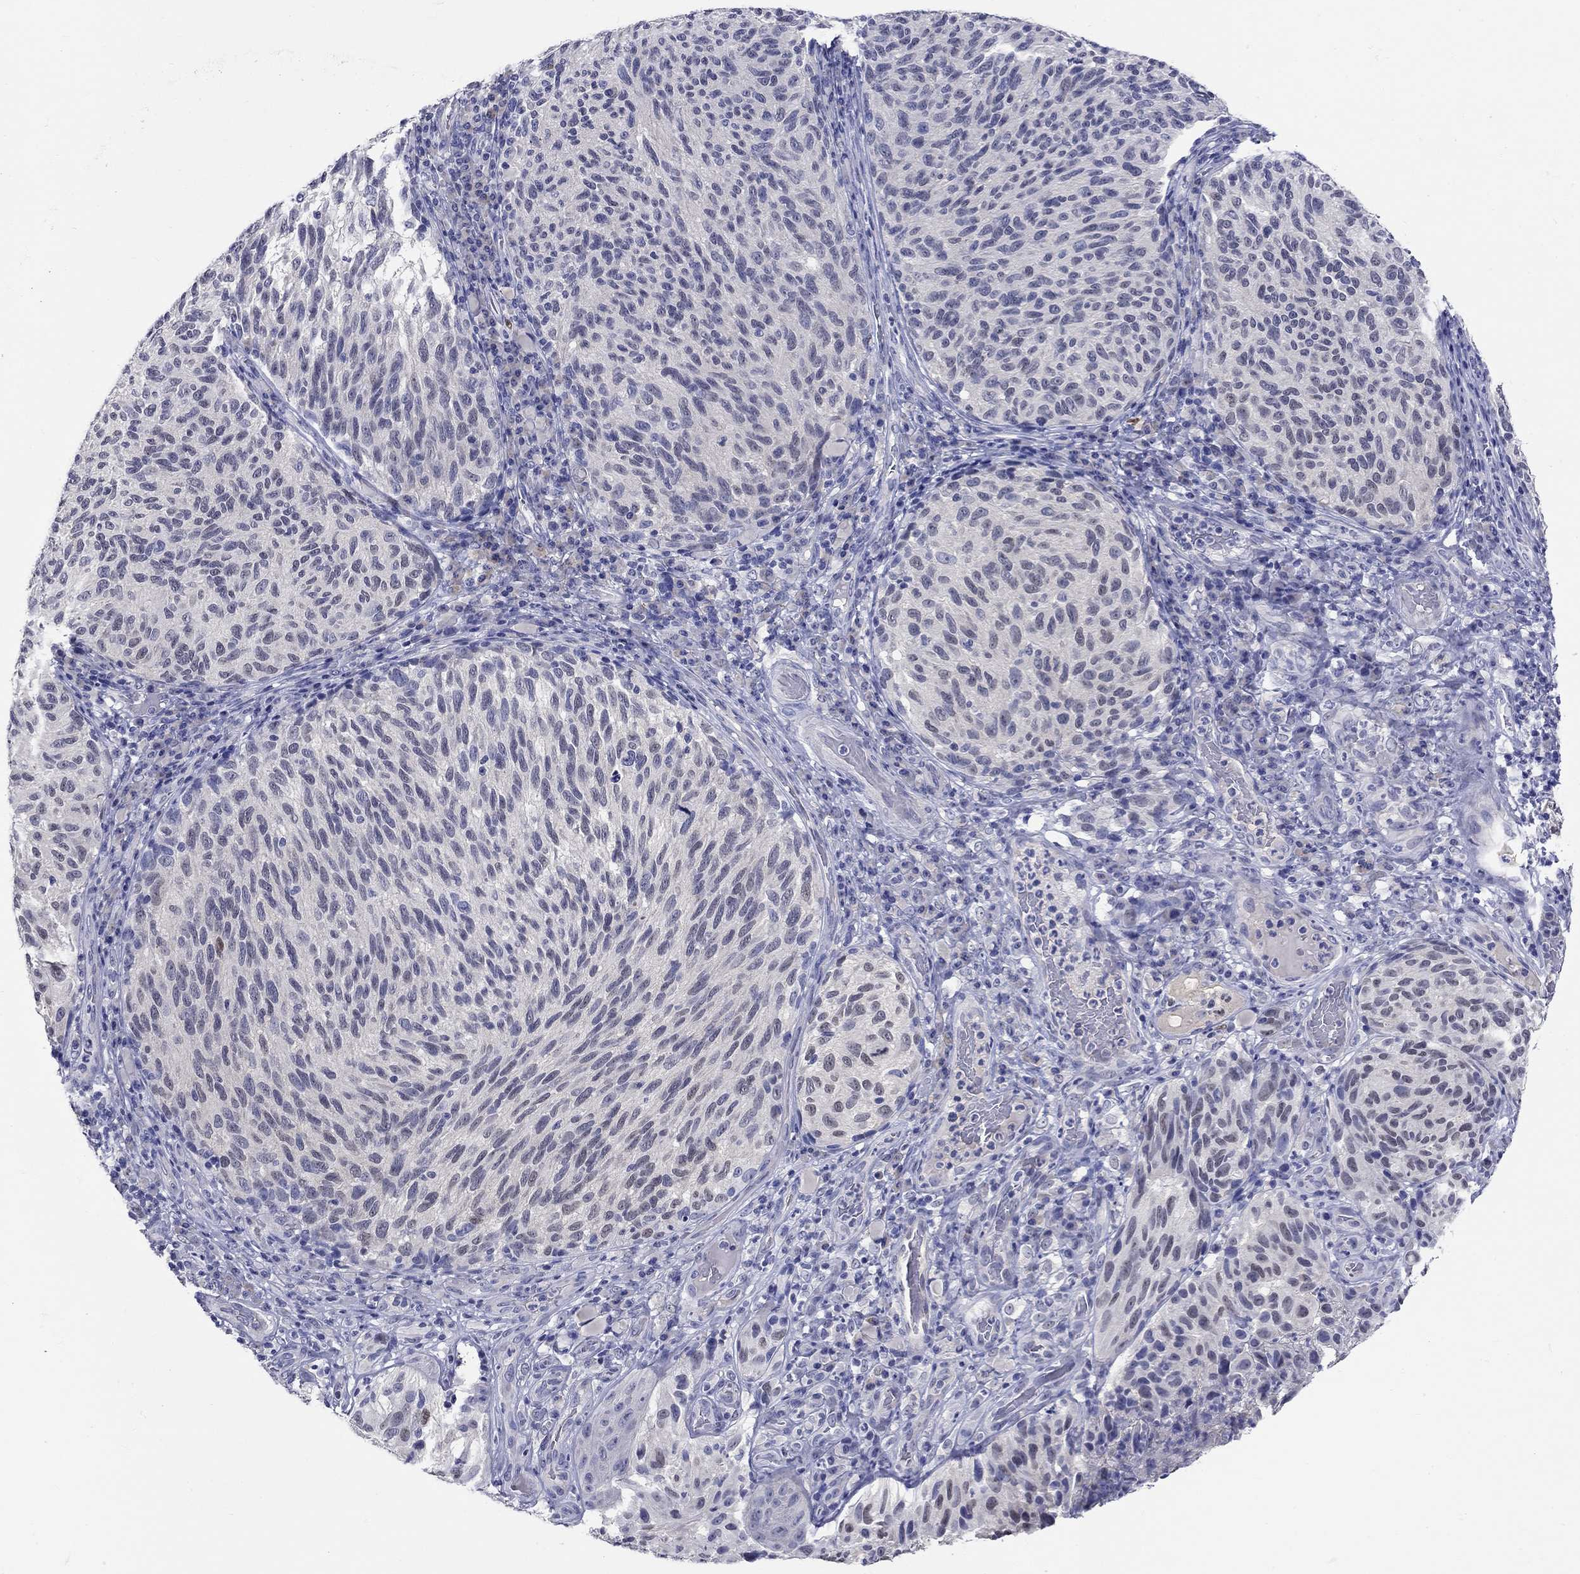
{"staining": {"intensity": "negative", "quantity": "none", "location": "none"}, "tissue": "melanoma", "cell_type": "Tumor cells", "image_type": "cancer", "snomed": [{"axis": "morphology", "description": "Malignant melanoma, NOS"}, {"axis": "topography", "description": "Skin"}], "caption": "Melanoma stained for a protein using IHC exhibits no expression tumor cells.", "gene": "SLC30A3", "patient": {"sex": "female", "age": 73}}